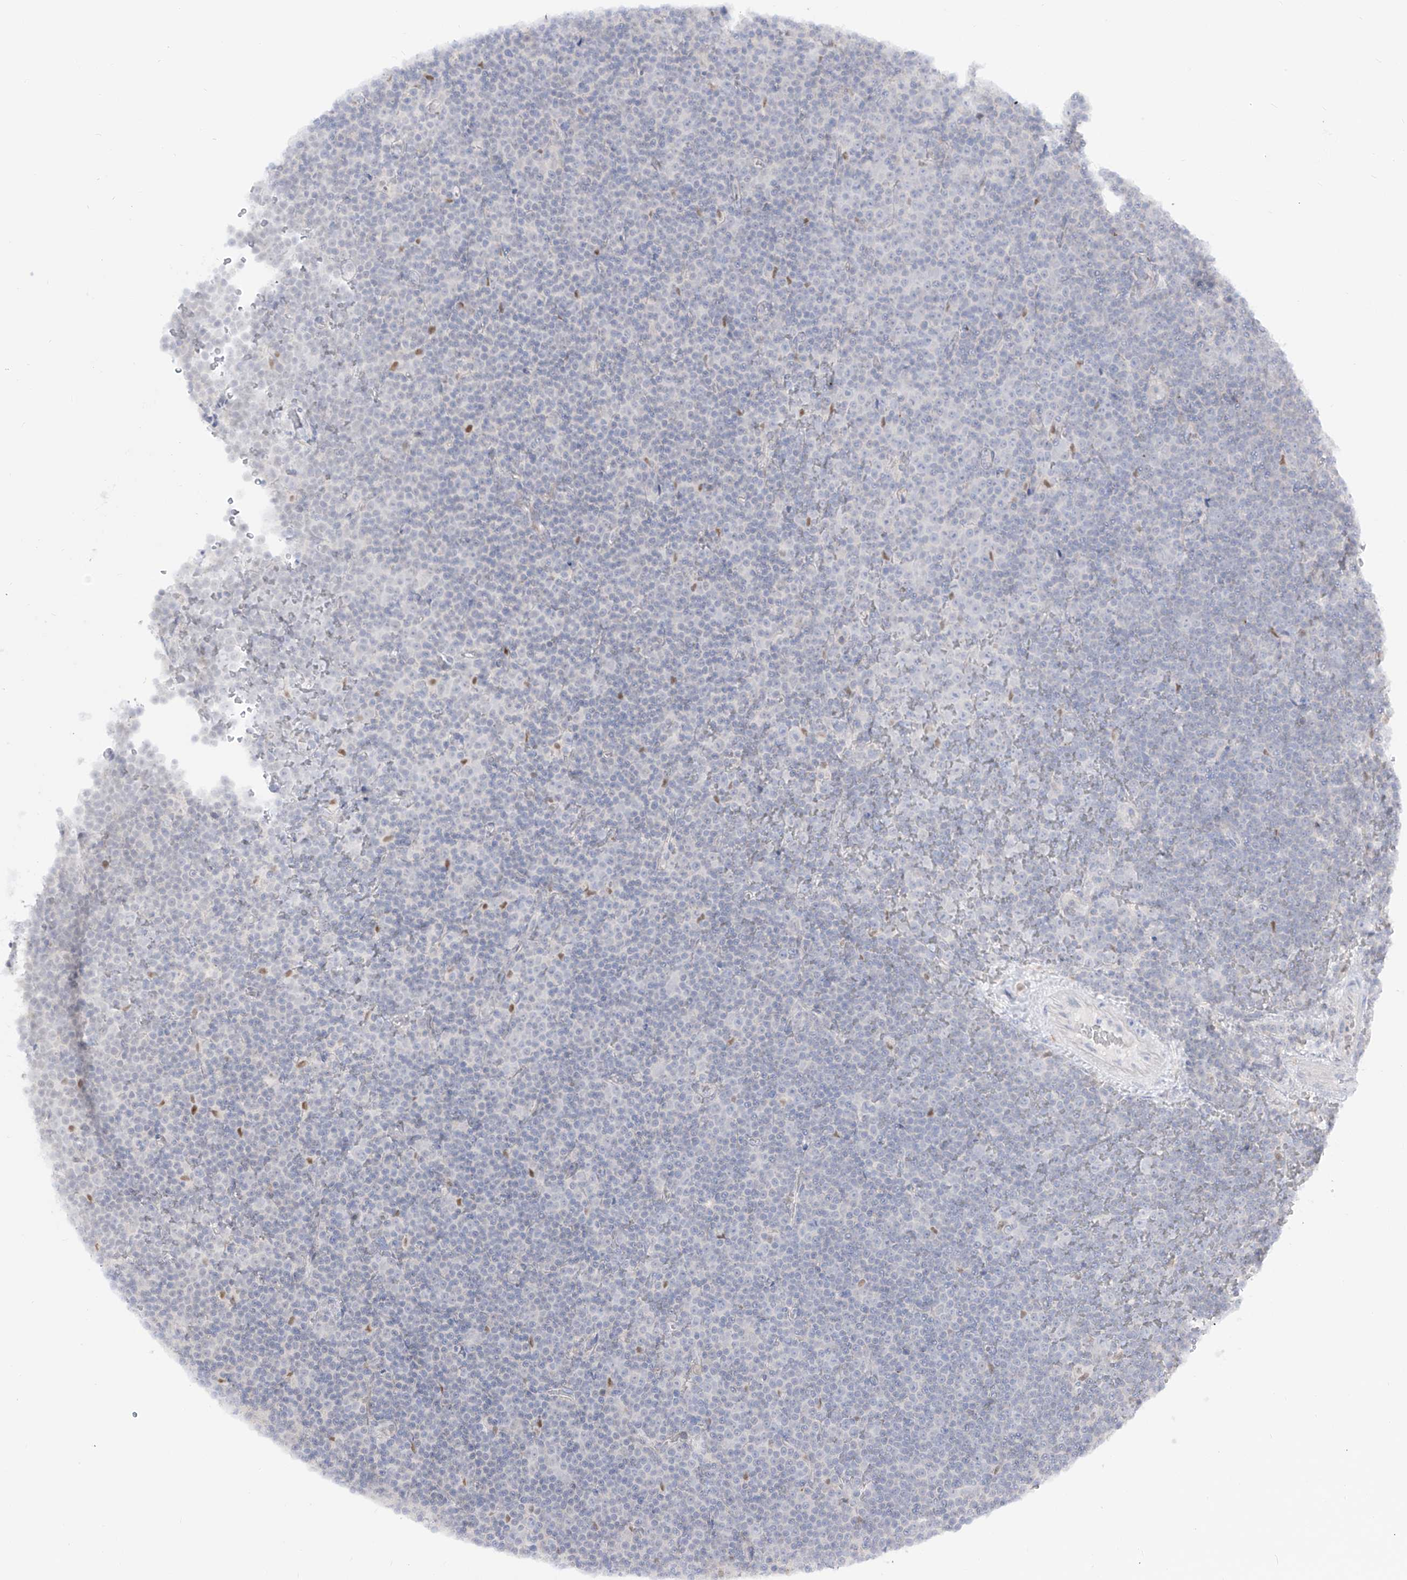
{"staining": {"intensity": "negative", "quantity": "none", "location": "none"}, "tissue": "lymphoma", "cell_type": "Tumor cells", "image_type": "cancer", "snomed": [{"axis": "morphology", "description": "Malignant lymphoma, non-Hodgkin's type, Low grade"}, {"axis": "topography", "description": "Lymph node"}], "caption": "Tumor cells are negative for protein expression in human low-grade malignant lymphoma, non-Hodgkin's type. The staining is performed using DAB (3,3'-diaminobenzidine) brown chromogen with nuclei counter-stained in using hematoxylin.", "gene": "DMKN", "patient": {"sex": "female", "age": 67}}